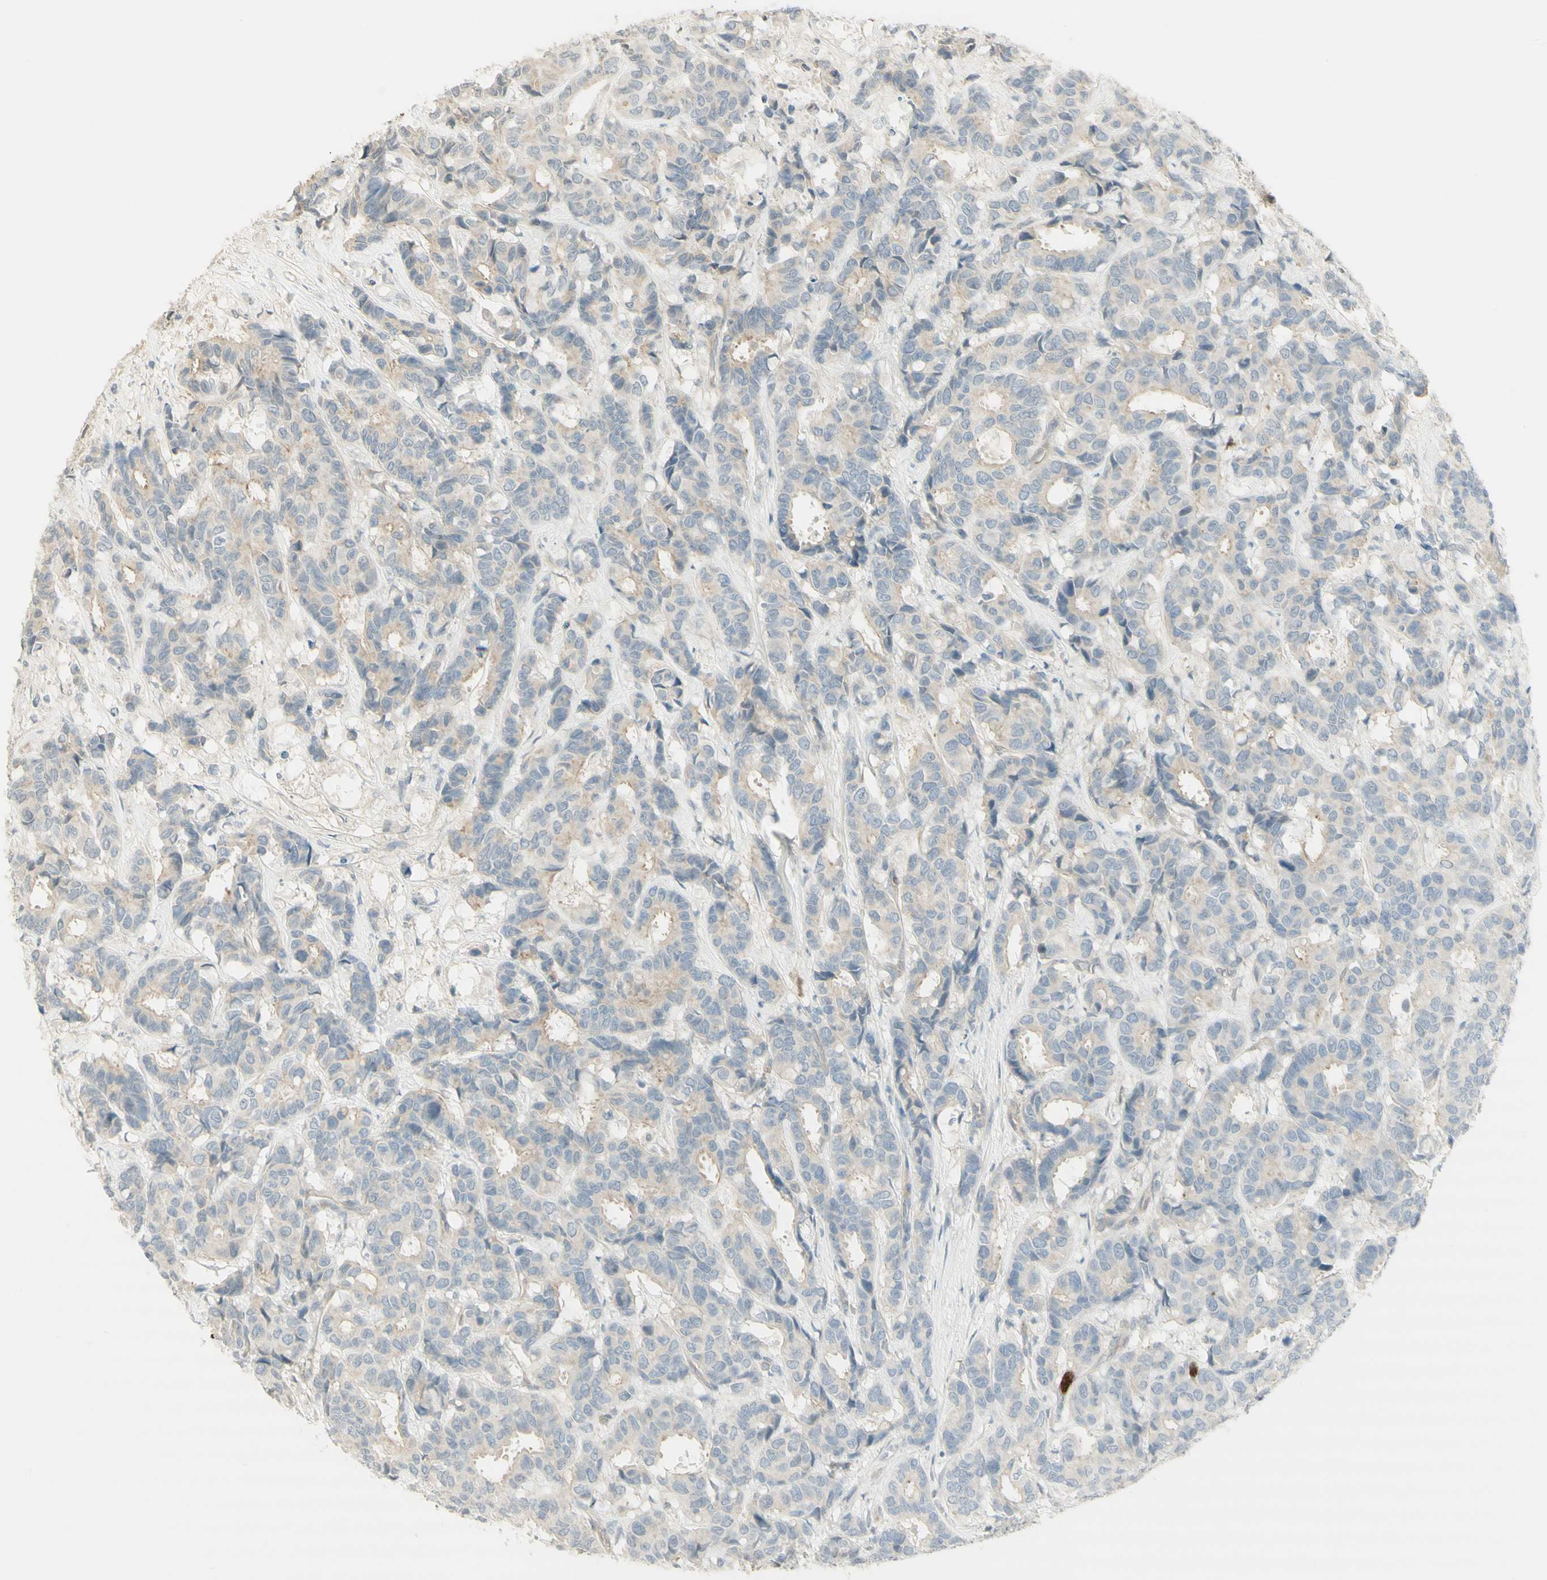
{"staining": {"intensity": "weak", "quantity": ">75%", "location": "cytoplasmic/membranous"}, "tissue": "breast cancer", "cell_type": "Tumor cells", "image_type": "cancer", "snomed": [{"axis": "morphology", "description": "Duct carcinoma"}, {"axis": "topography", "description": "Breast"}], "caption": "A low amount of weak cytoplasmic/membranous staining is present in about >75% of tumor cells in breast cancer tissue.", "gene": "NID1", "patient": {"sex": "female", "age": 87}}